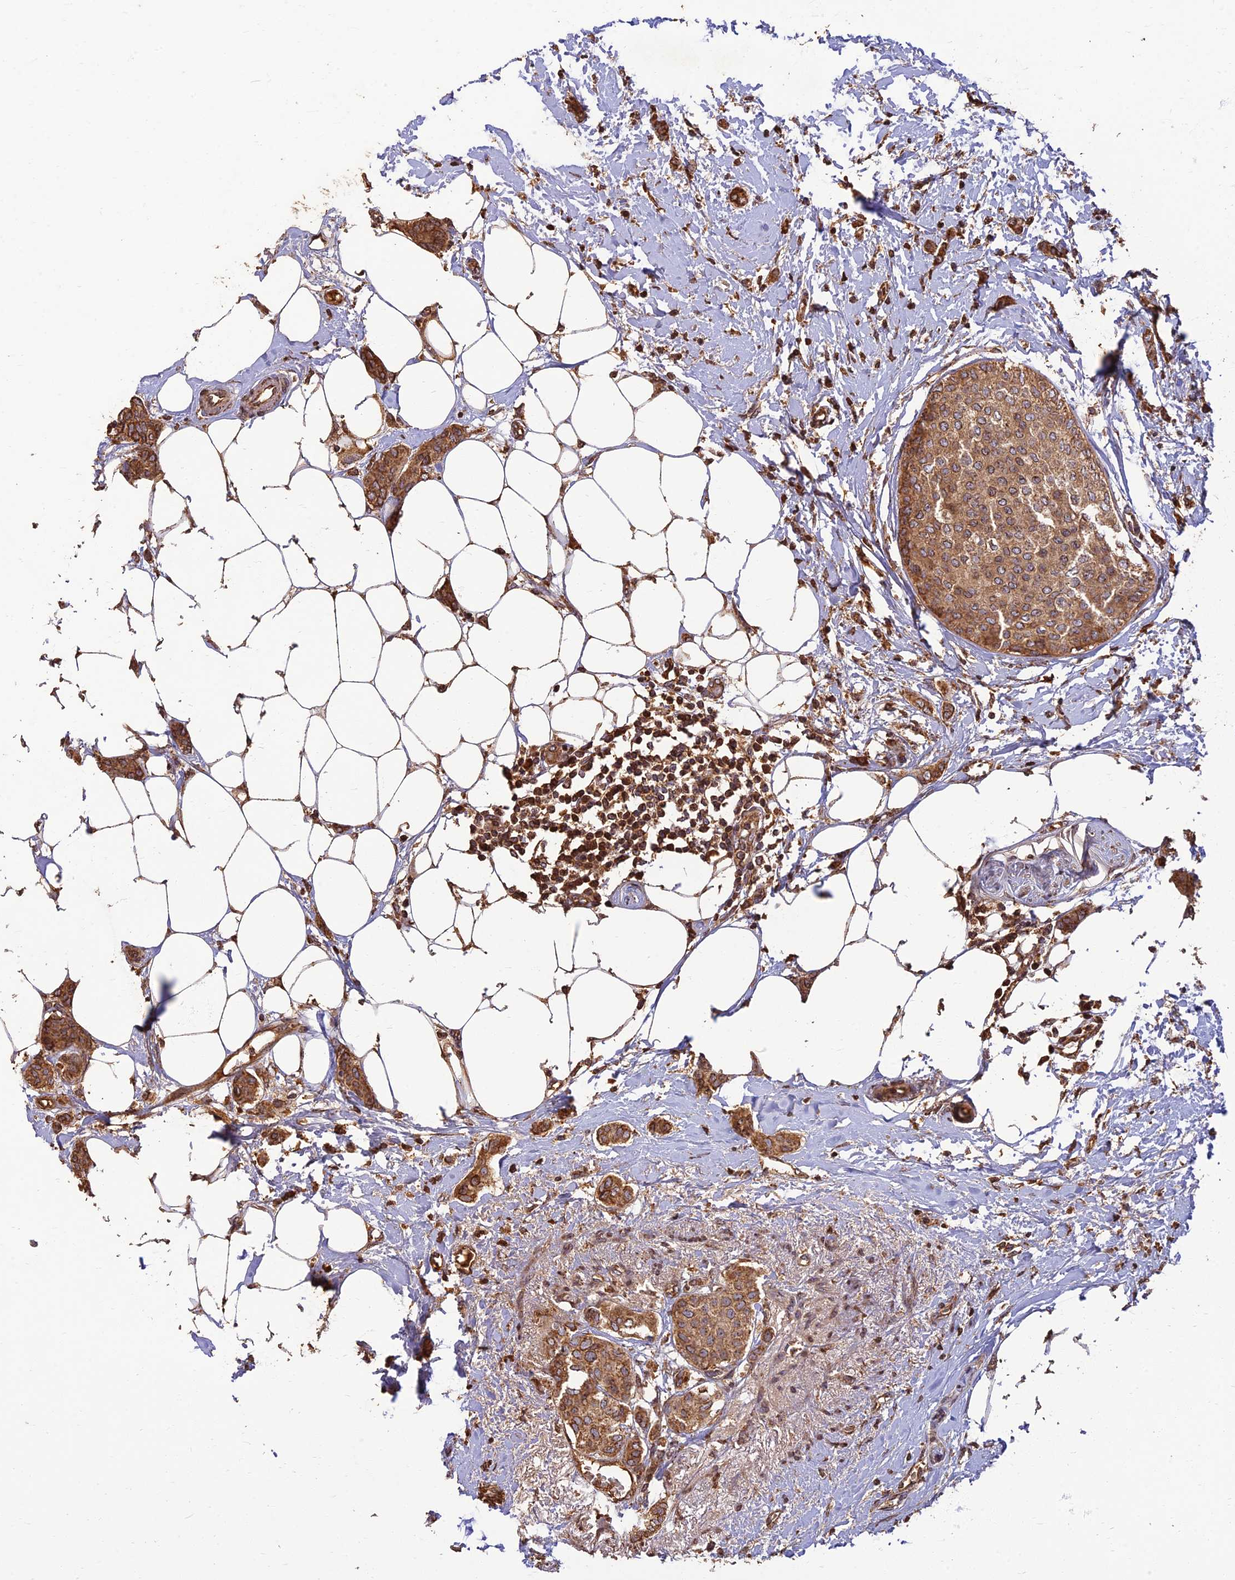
{"staining": {"intensity": "moderate", "quantity": ">75%", "location": "cytoplasmic/membranous"}, "tissue": "breast cancer", "cell_type": "Tumor cells", "image_type": "cancer", "snomed": [{"axis": "morphology", "description": "Duct carcinoma"}, {"axis": "topography", "description": "Breast"}], "caption": "This micrograph shows immunohistochemistry staining of human breast cancer (invasive ductal carcinoma), with medium moderate cytoplasmic/membranous staining in about >75% of tumor cells.", "gene": "CORO1C", "patient": {"sex": "female", "age": 72}}